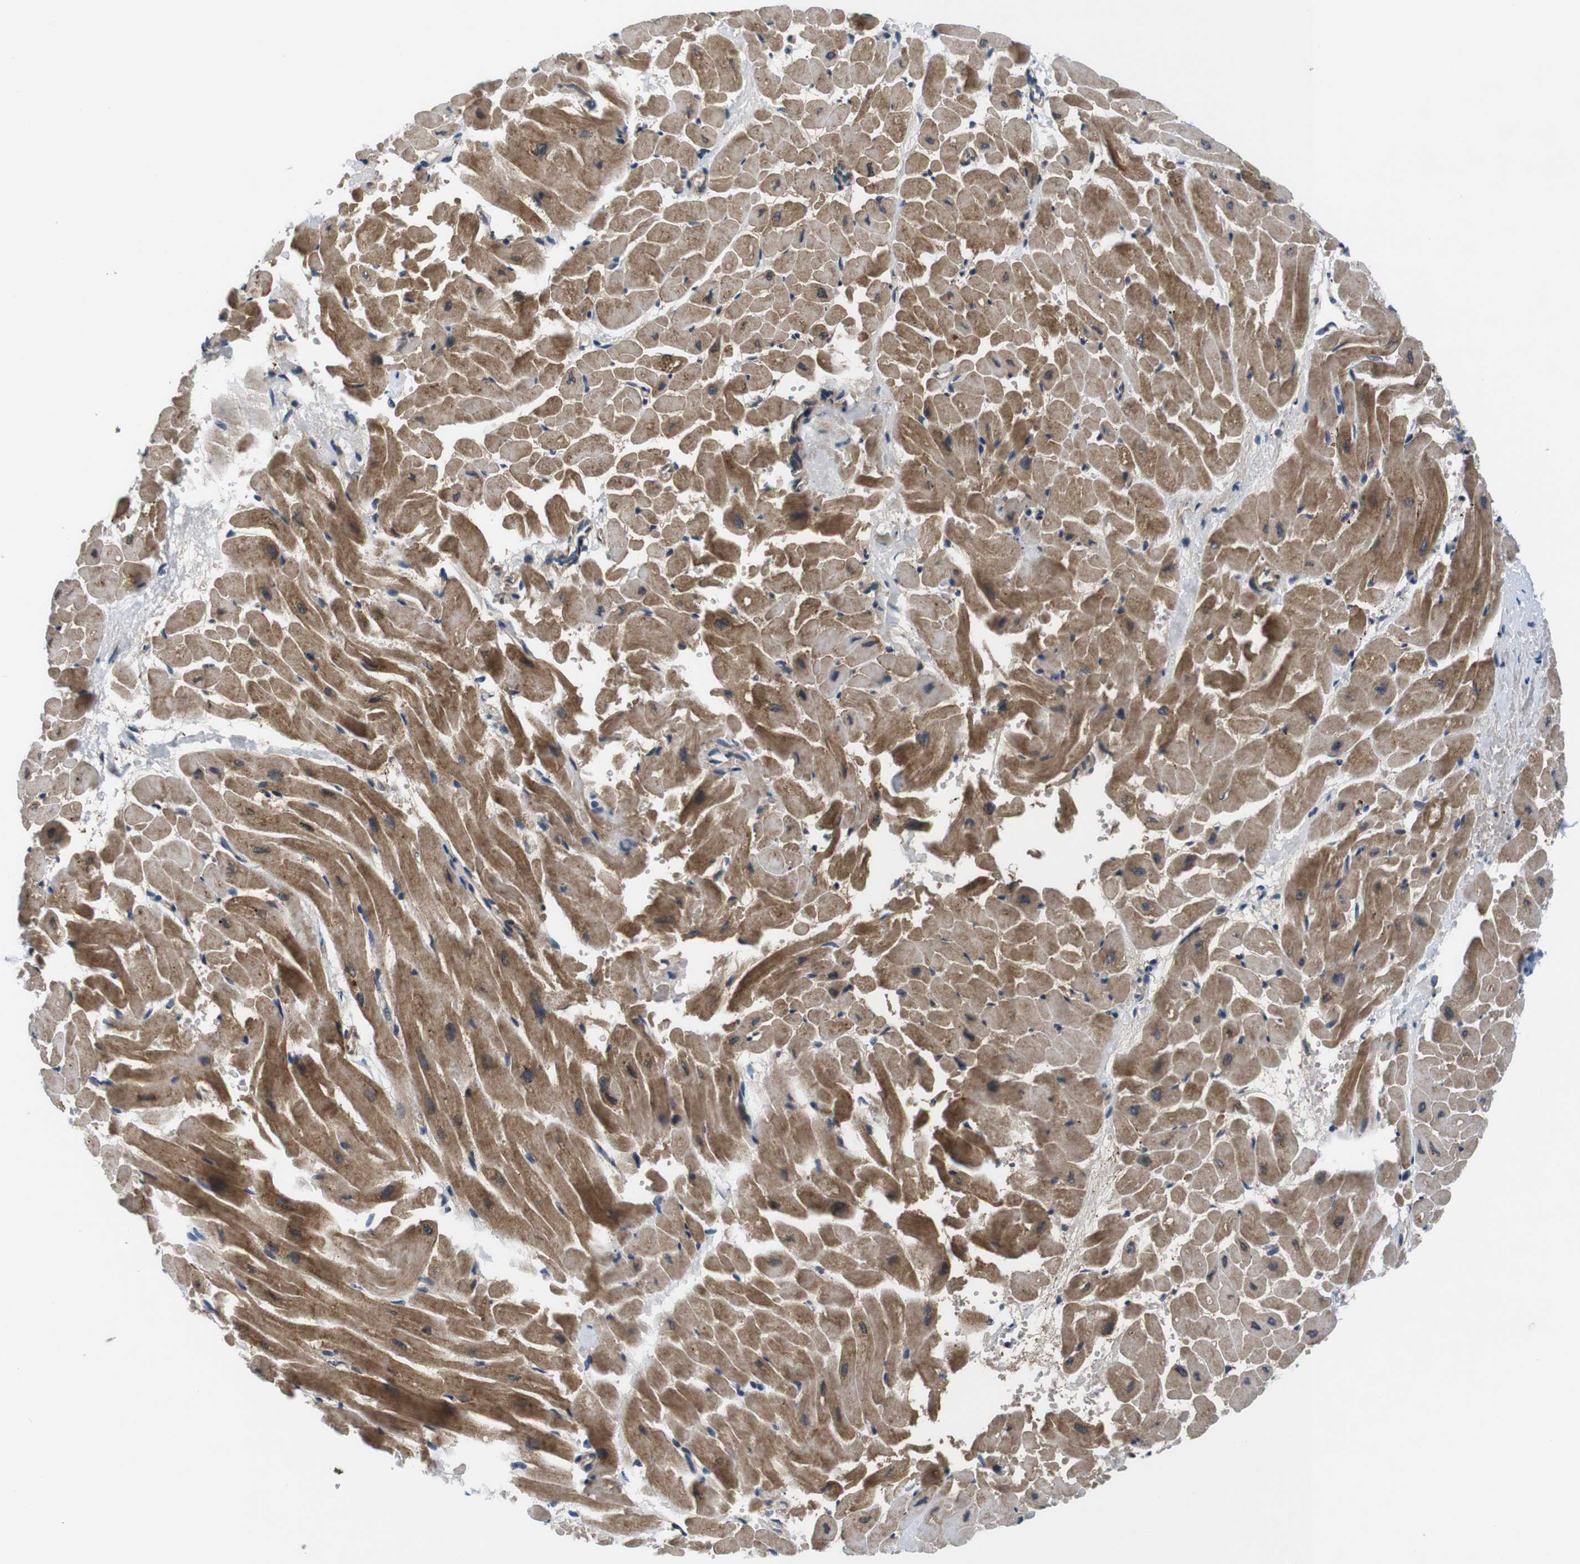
{"staining": {"intensity": "moderate", "quantity": ">75%", "location": "cytoplasmic/membranous"}, "tissue": "heart muscle", "cell_type": "Cardiomyocytes", "image_type": "normal", "snomed": [{"axis": "morphology", "description": "Normal tissue, NOS"}, {"axis": "topography", "description": "Heart"}], "caption": "The photomicrograph exhibits staining of benign heart muscle, revealing moderate cytoplasmic/membranous protein staining (brown color) within cardiomyocytes.", "gene": "JAK1", "patient": {"sex": "male", "age": 45}}